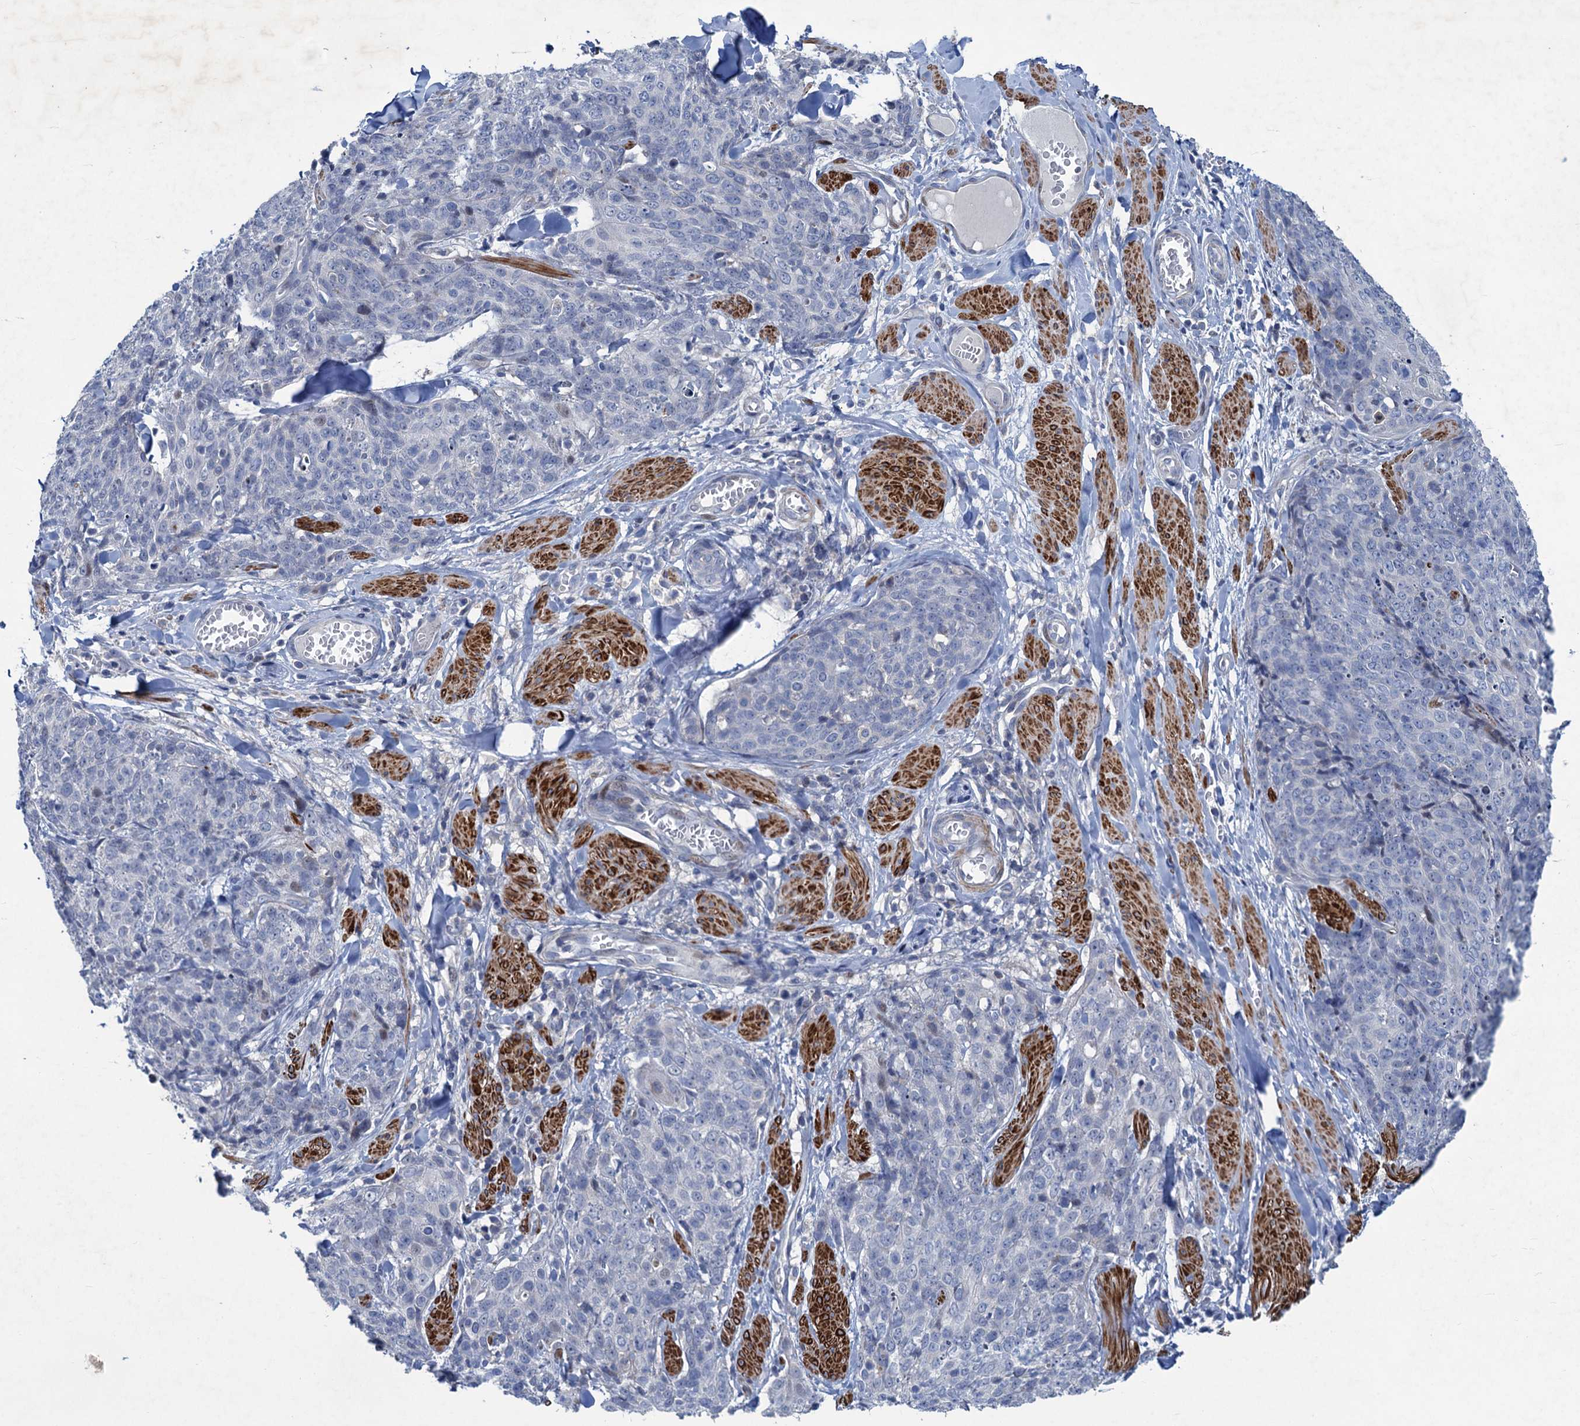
{"staining": {"intensity": "negative", "quantity": "none", "location": "none"}, "tissue": "skin cancer", "cell_type": "Tumor cells", "image_type": "cancer", "snomed": [{"axis": "morphology", "description": "Squamous cell carcinoma, NOS"}, {"axis": "topography", "description": "Skin"}, {"axis": "topography", "description": "Vulva"}], "caption": "Immunohistochemical staining of skin cancer (squamous cell carcinoma) demonstrates no significant expression in tumor cells.", "gene": "ESYT3", "patient": {"sex": "female", "age": 85}}